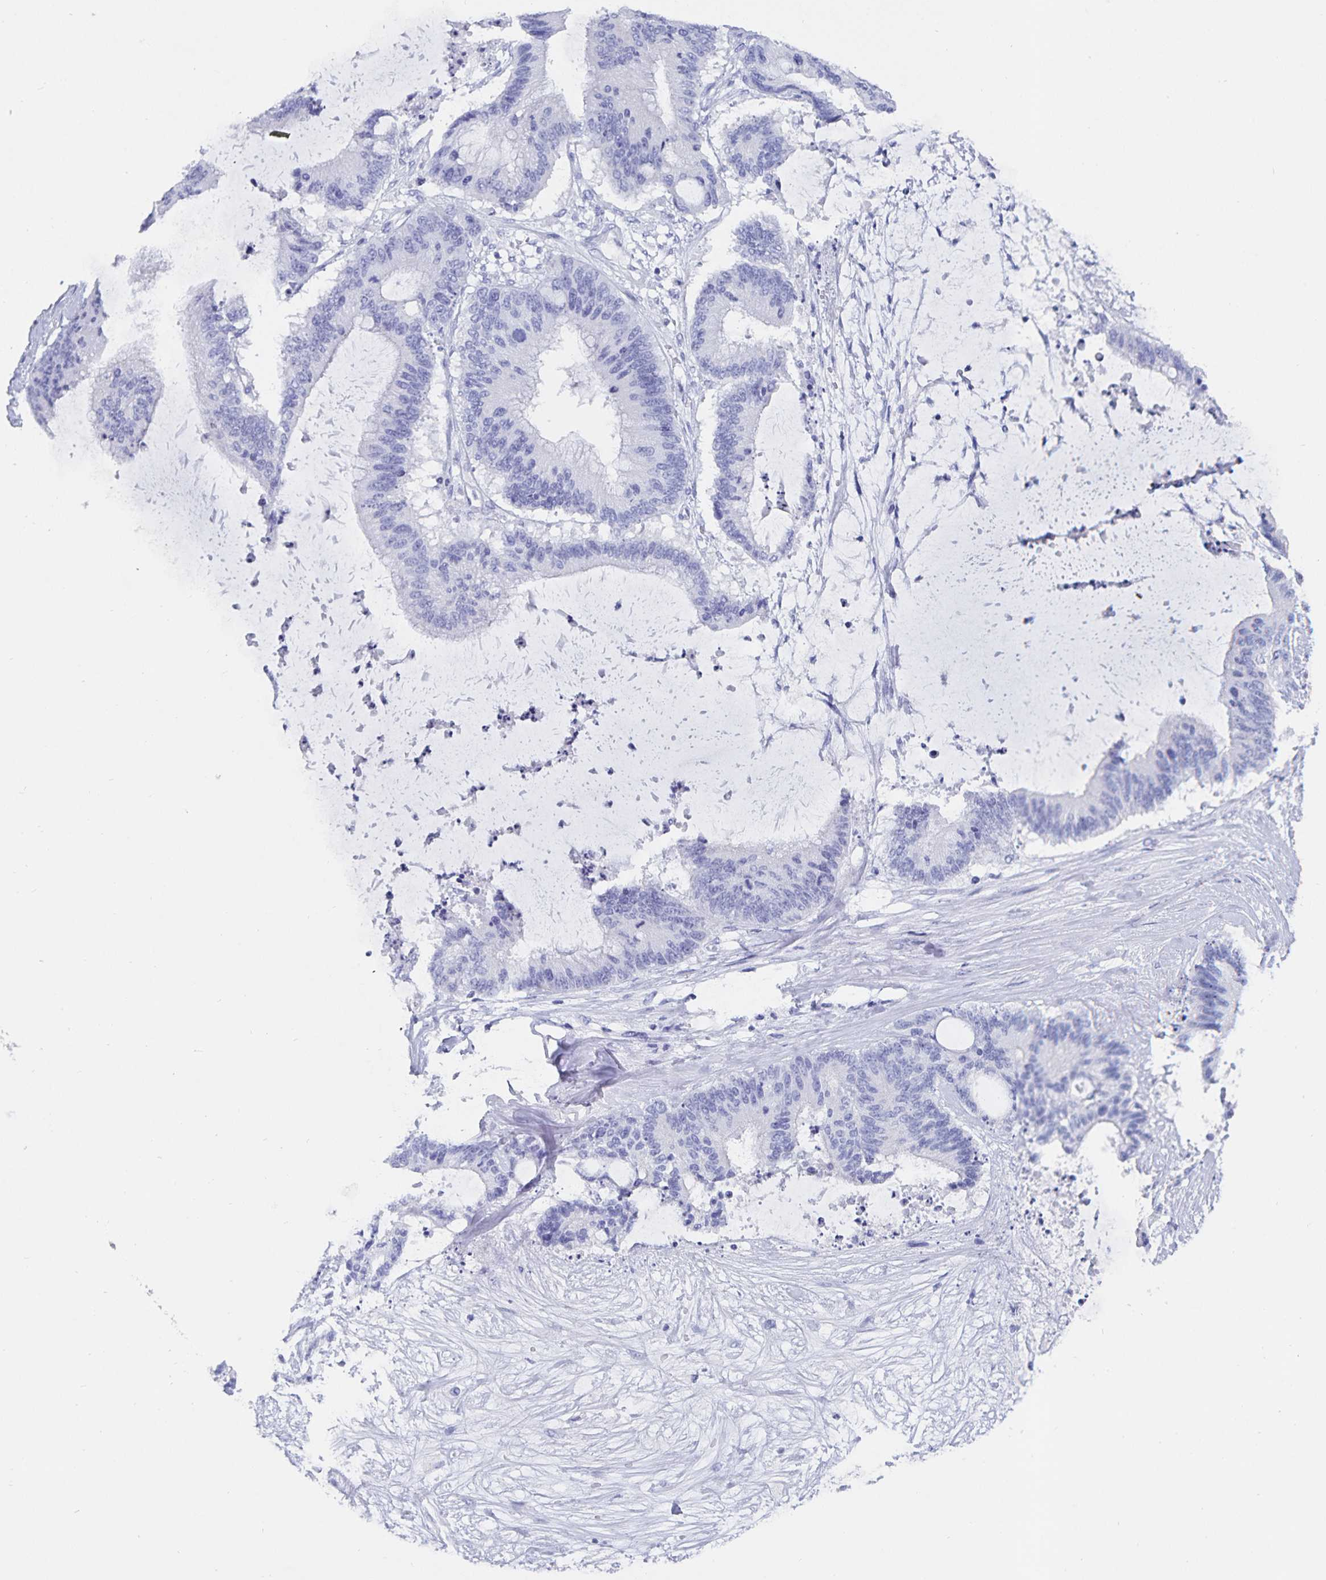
{"staining": {"intensity": "negative", "quantity": "none", "location": "none"}, "tissue": "liver cancer", "cell_type": "Tumor cells", "image_type": "cancer", "snomed": [{"axis": "morphology", "description": "Normal tissue, NOS"}, {"axis": "morphology", "description": "Cholangiocarcinoma"}, {"axis": "topography", "description": "Liver"}, {"axis": "topography", "description": "Peripheral nerve tissue"}], "caption": "An immunohistochemistry (IHC) image of cholangiocarcinoma (liver) is shown. There is no staining in tumor cells of cholangiocarcinoma (liver). Brightfield microscopy of immunohistochemistry stained with DAB (3,3'-diaminobenzidine) (brown) and hematoxylin (blue), captured at high magnification.", "gene": "C19orf73", "patient": {"sex": "female", "age": 73}}